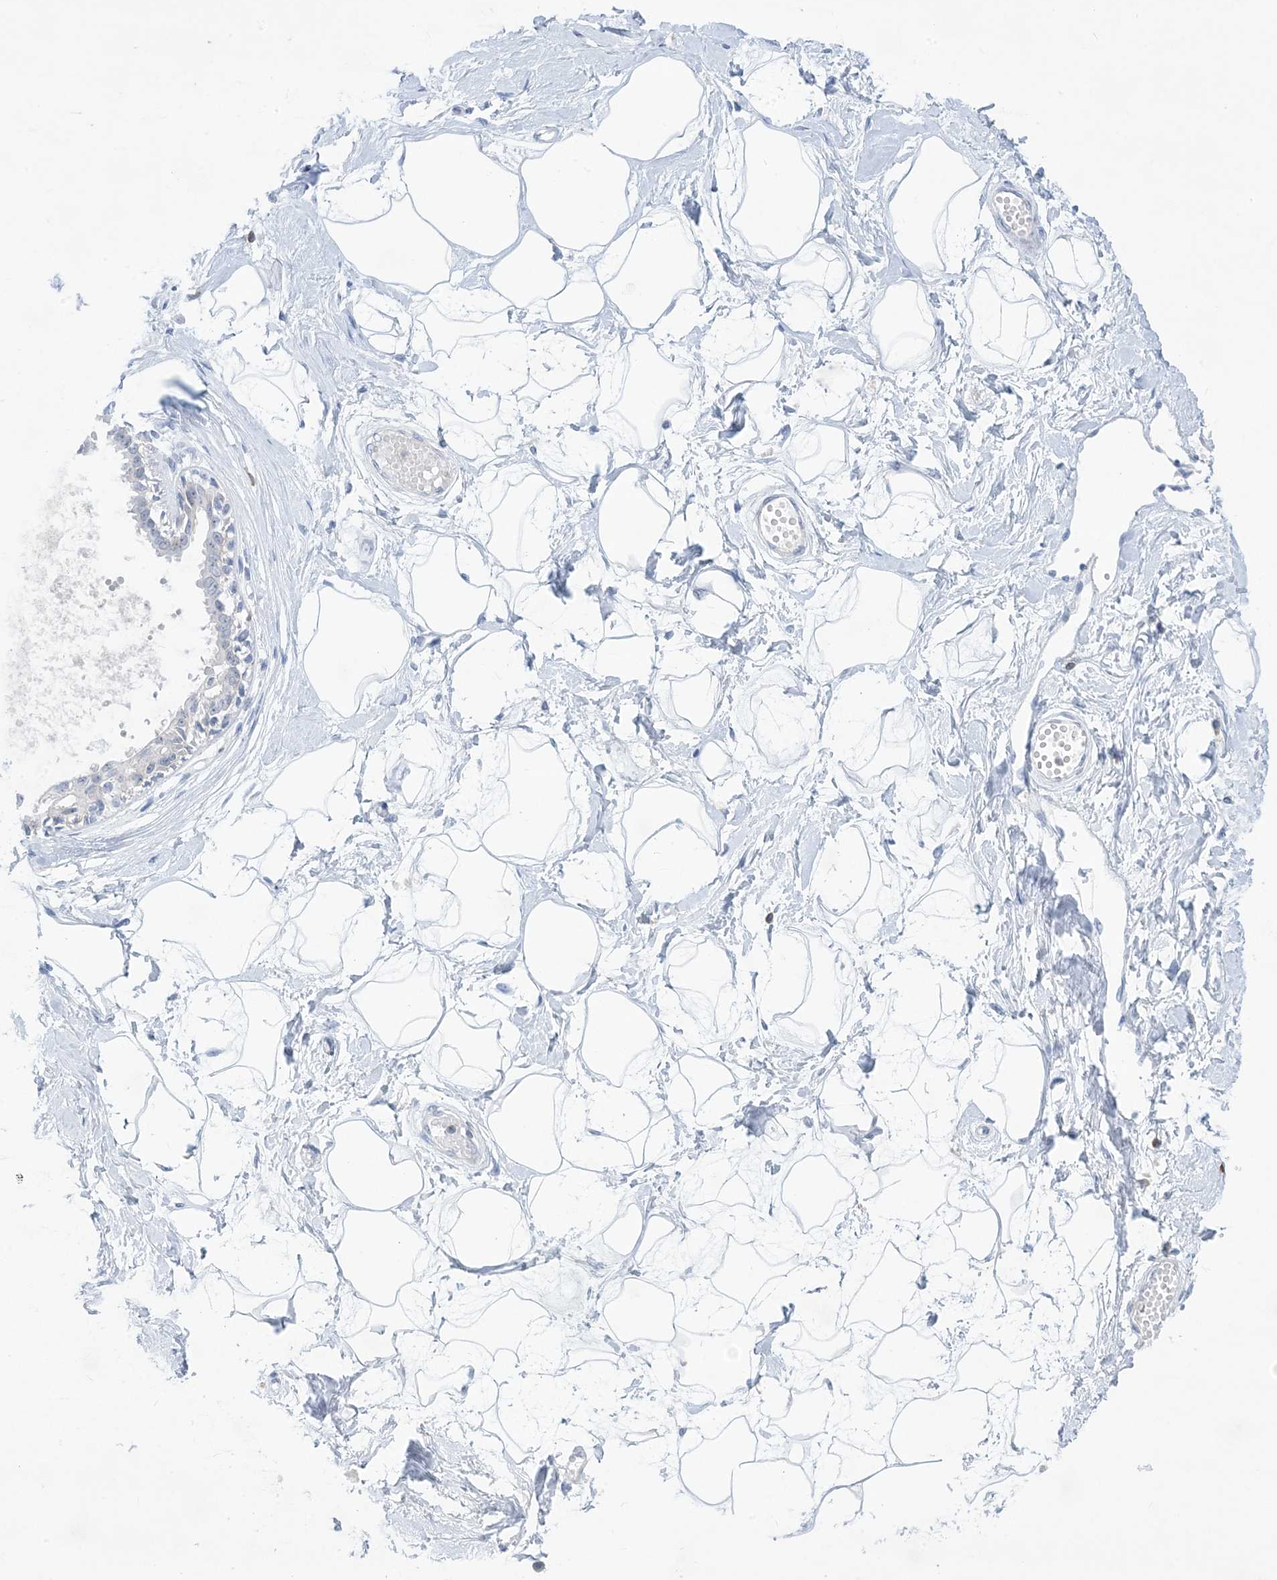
{"staining": {"intensity": "negative", "quantity": "none", "location": "none"}, "tissue": "breast", "cell_type": "Adipocytes", "image_type": "normal", "snomed": [{"axis": "morphology", "description": "Normal tissue, NOS"}, {"axis": "topography", "description": "Breast"}], "caption": "Unremarkable breast was stained to show a protein in brown. There is no significant expression in adipocytes. Nuclei are stained in blue.", "gene": "PSD4", "patient": {"sex": "female", "age": 45}}